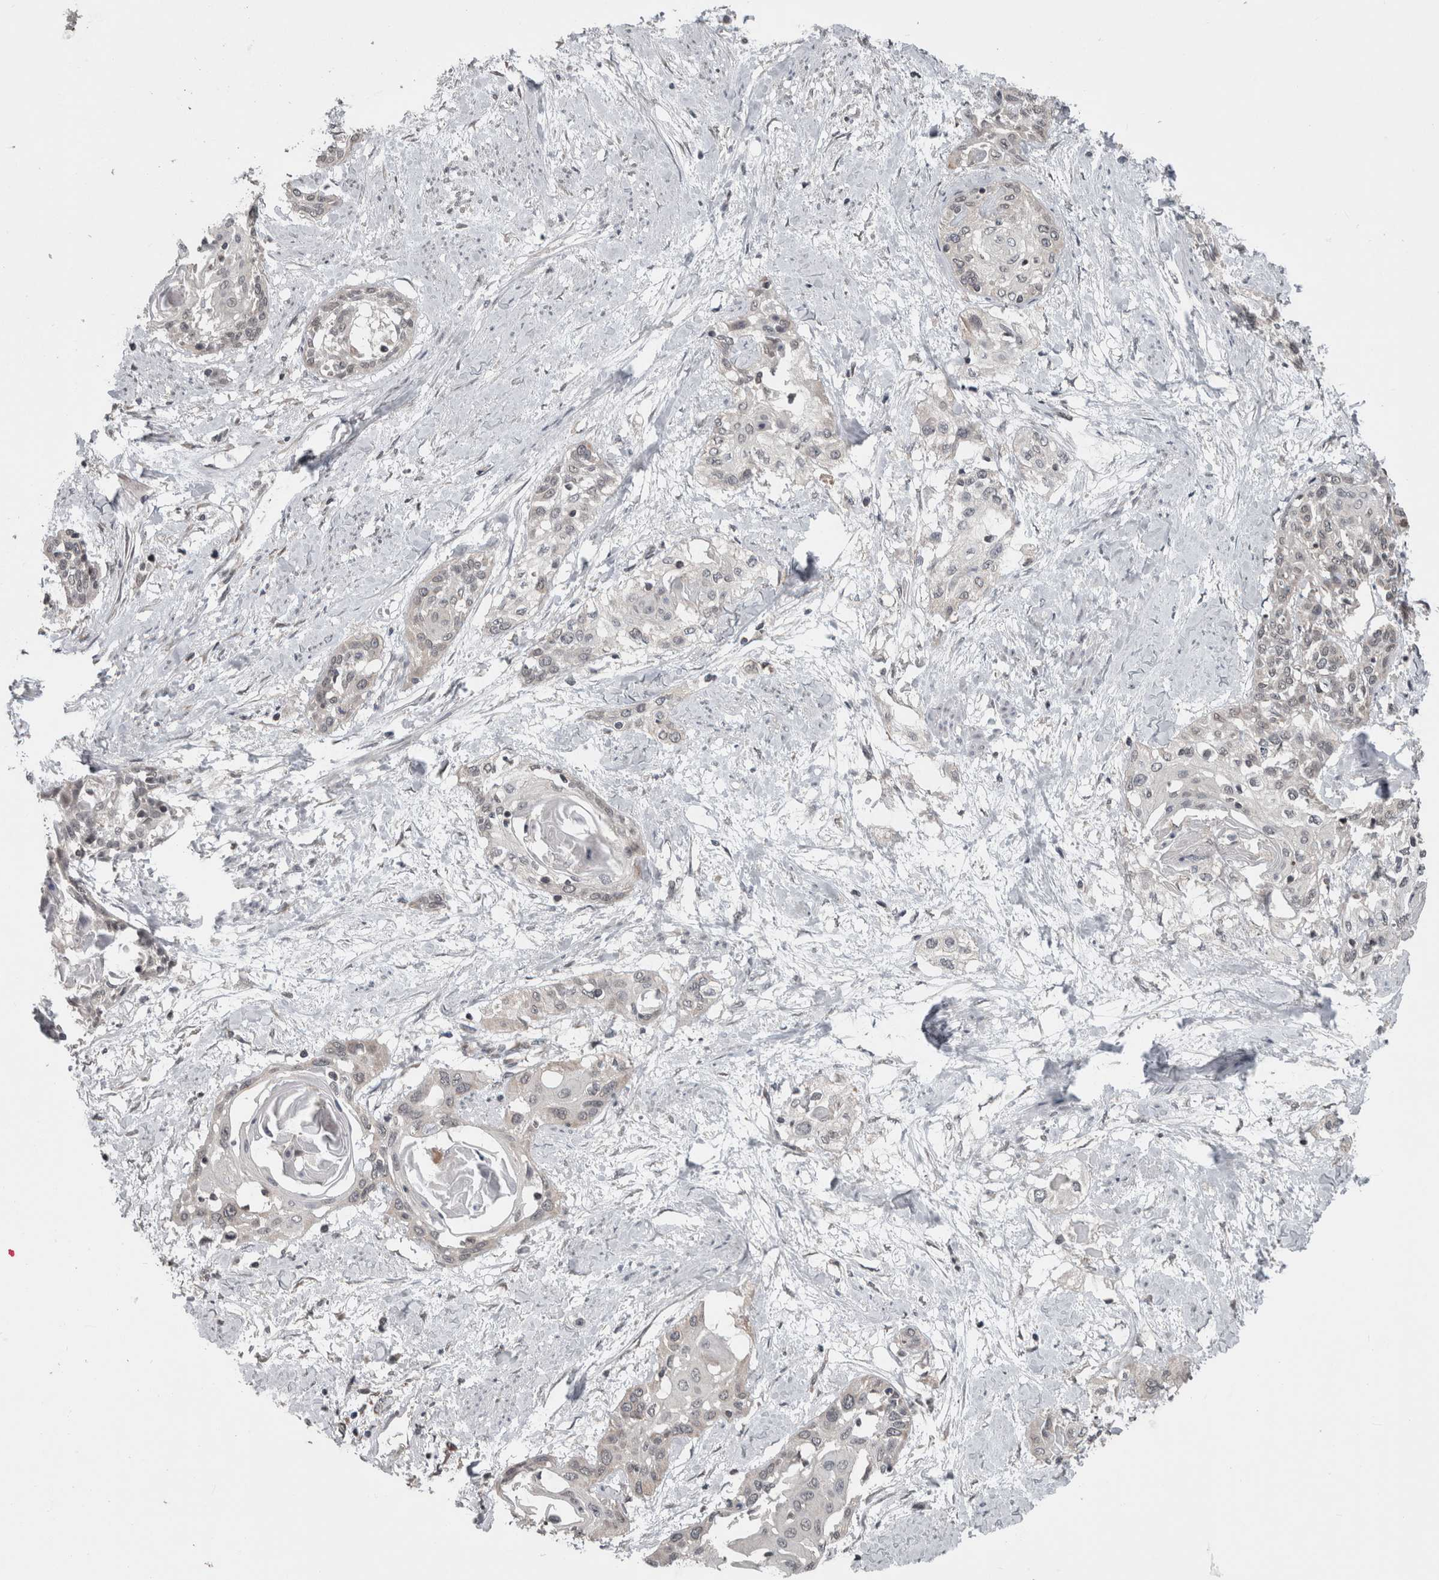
{"staining": {"intensity": "negative", "quantity": "none", "location": "none"}, "tissue": "cervical cancer", "cell_type": "Tumor cells", "image_type": "cancer", "snomed": [{"axis": "morphology", "description": "Squamous cell carcinoma, NOS"}, {"axis": "topography", "description": "Cervix"}], "caption": "The photomicrograph displays no staining of tumor cells in cervical squamous cell carcinoma.", "gene": "ENY2", "patient": {"sex": "female", "age": 57}}